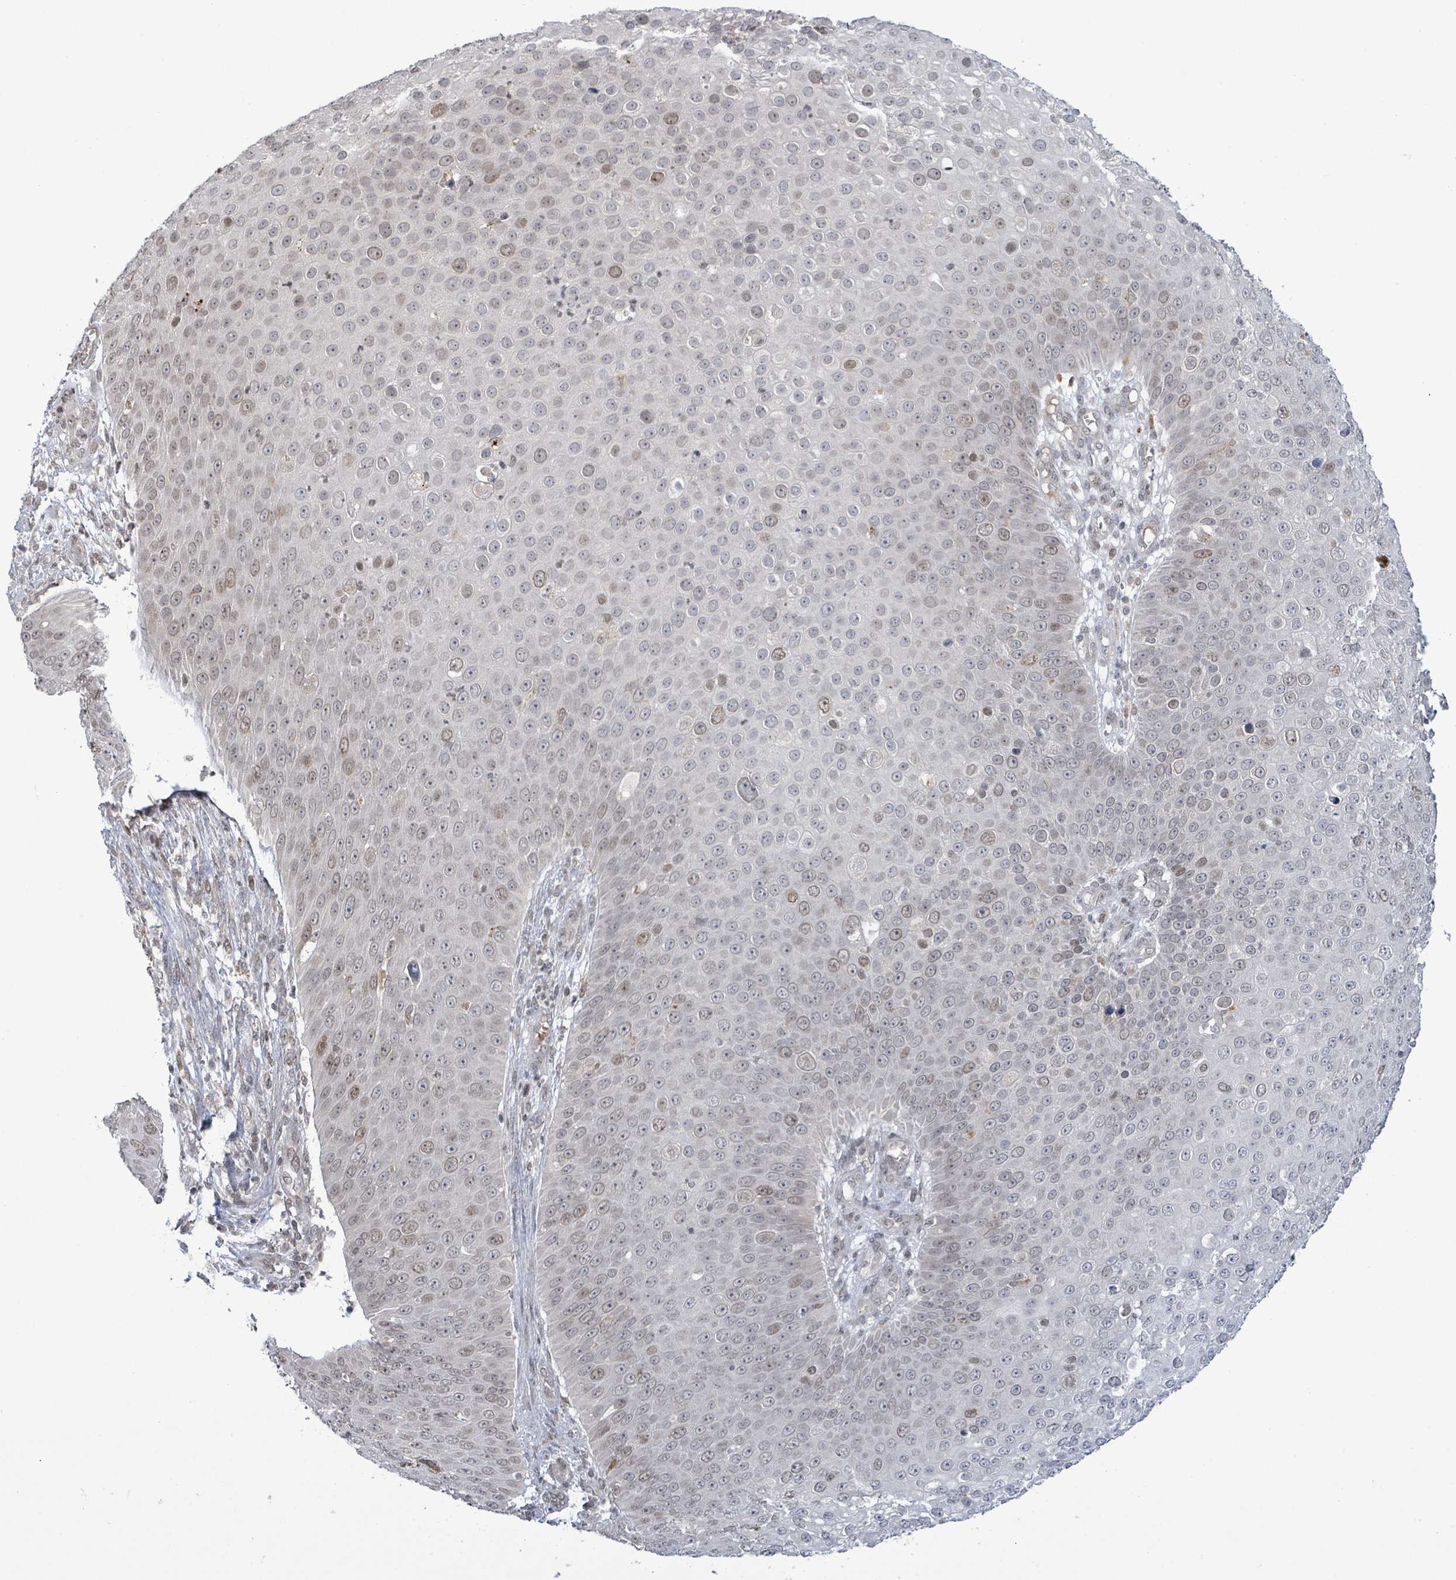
{"staining": {"intensity": "moderate", "quantity": "<25%", "location": "nuclear"}, "tissue": "skin cancer", "cell_type": "Tumor cells", "image_type": "cancer", "snomed": [{"axis": "morphology", "description": "Squamous cell carcinoma, NOS"}, {"axis": "topography", "description": "Skin"}], "caption": "Protein staining of skin squamous cell carcinoma tissue reveals moderate nuclear expression in approximately <25% of tumor cells. (Brightfield microscopy of DAB IHC at high magnification).", "gene": "SBF2", "patient": {"sex": "male", "age": 71}}